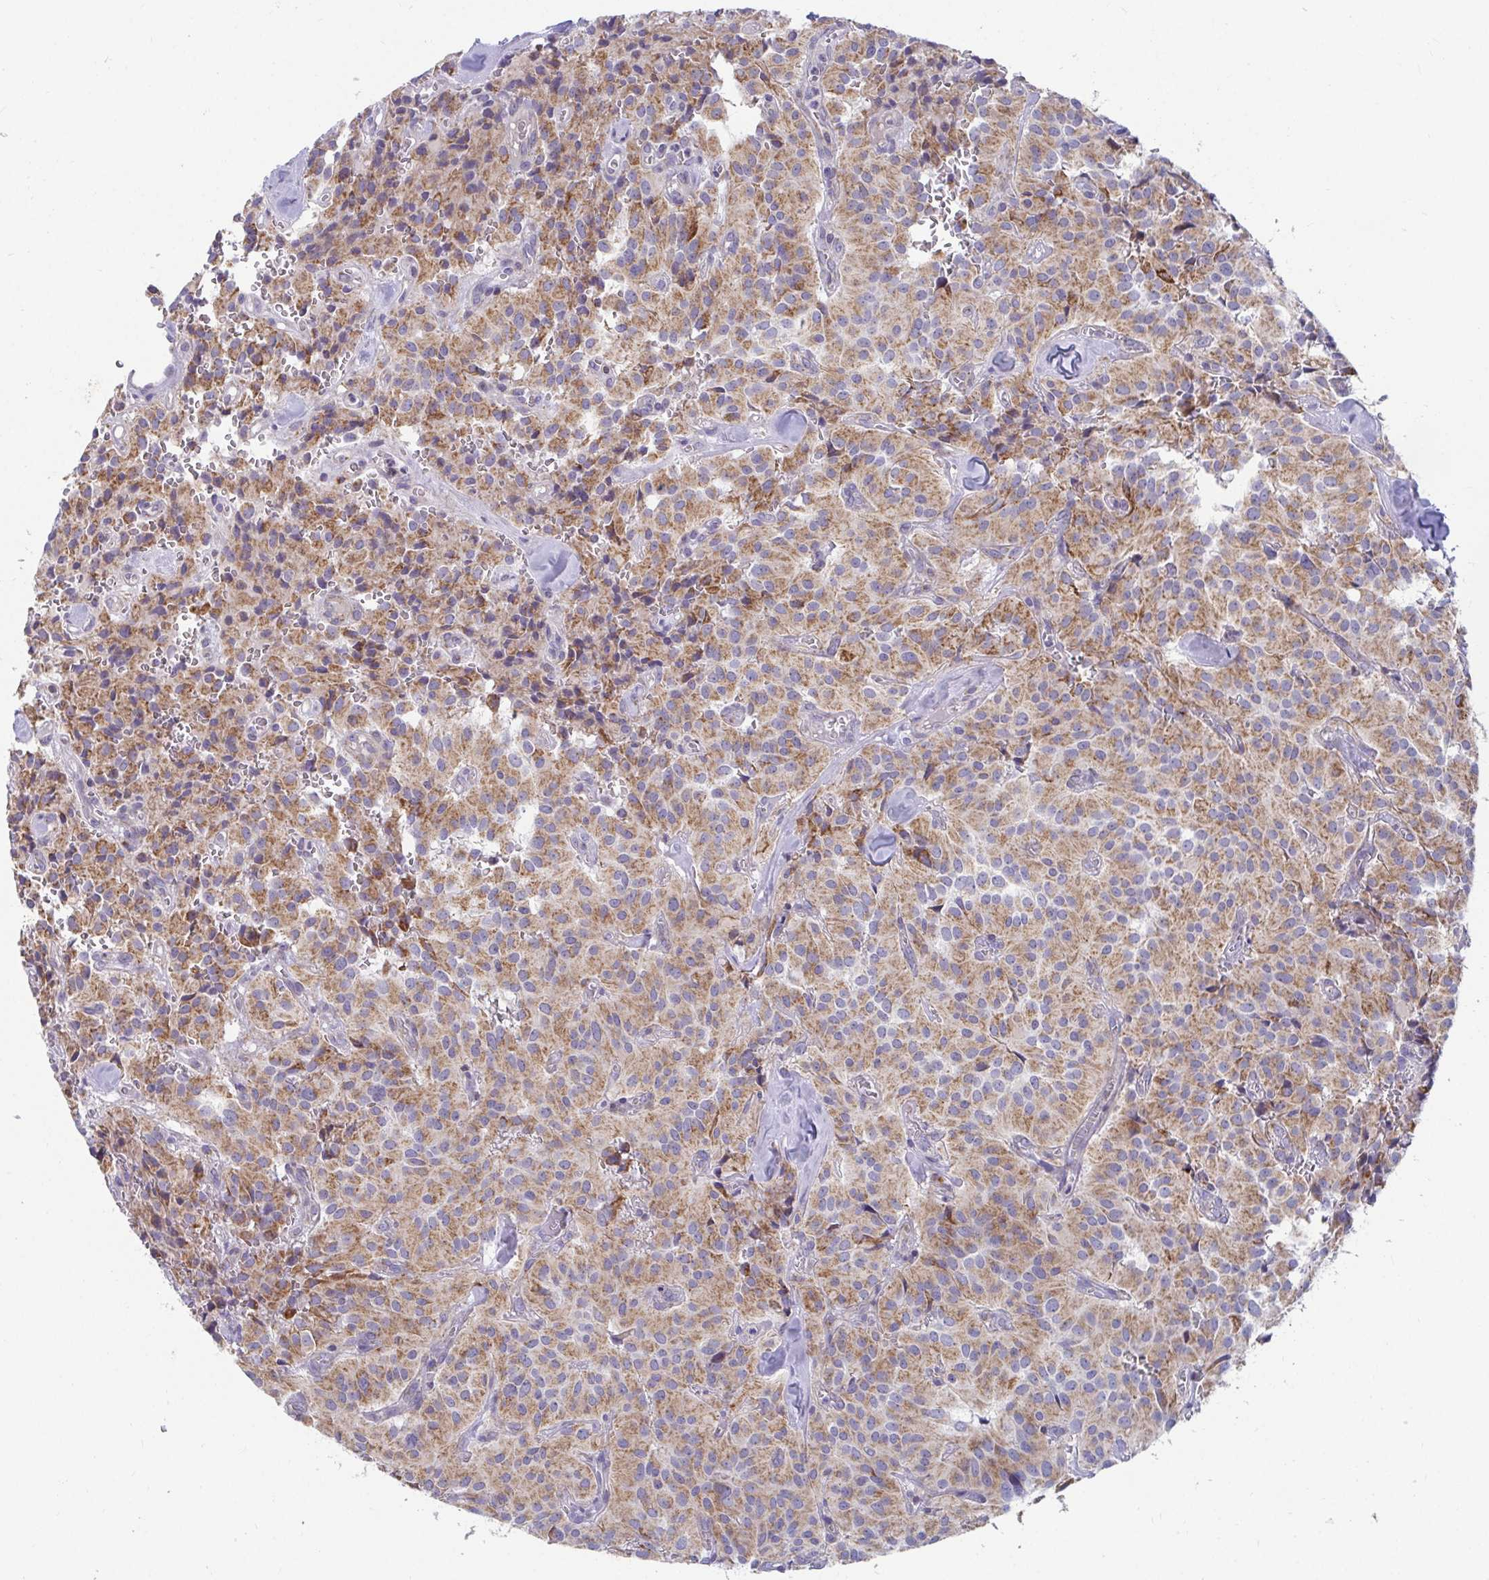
{"staining": {"intensity": "moderate", "quantity": ">75%", "location": "cytoplasmic/membranous"}, "tissue": "glioma", "cell_type": "Tumor cells", "image_type": "cancer", "snomed": [{"axis": "morphology", "description": "Glioma, malignant, Low grade"}, {"axis": "topography", "description": "Brain"}], "caption": "Immunohistochemistry photomicrograph of neoplastic tissue: human glioma stained using IHC reveals medium levels of moderate protein expression localized specifically in the cytoplasmic/membranous of tumor cells, appearing as a cytoplasmic/membranous brown color.", "gene": "EXOC5", "patient": {"sex": "male", "age": 42}}